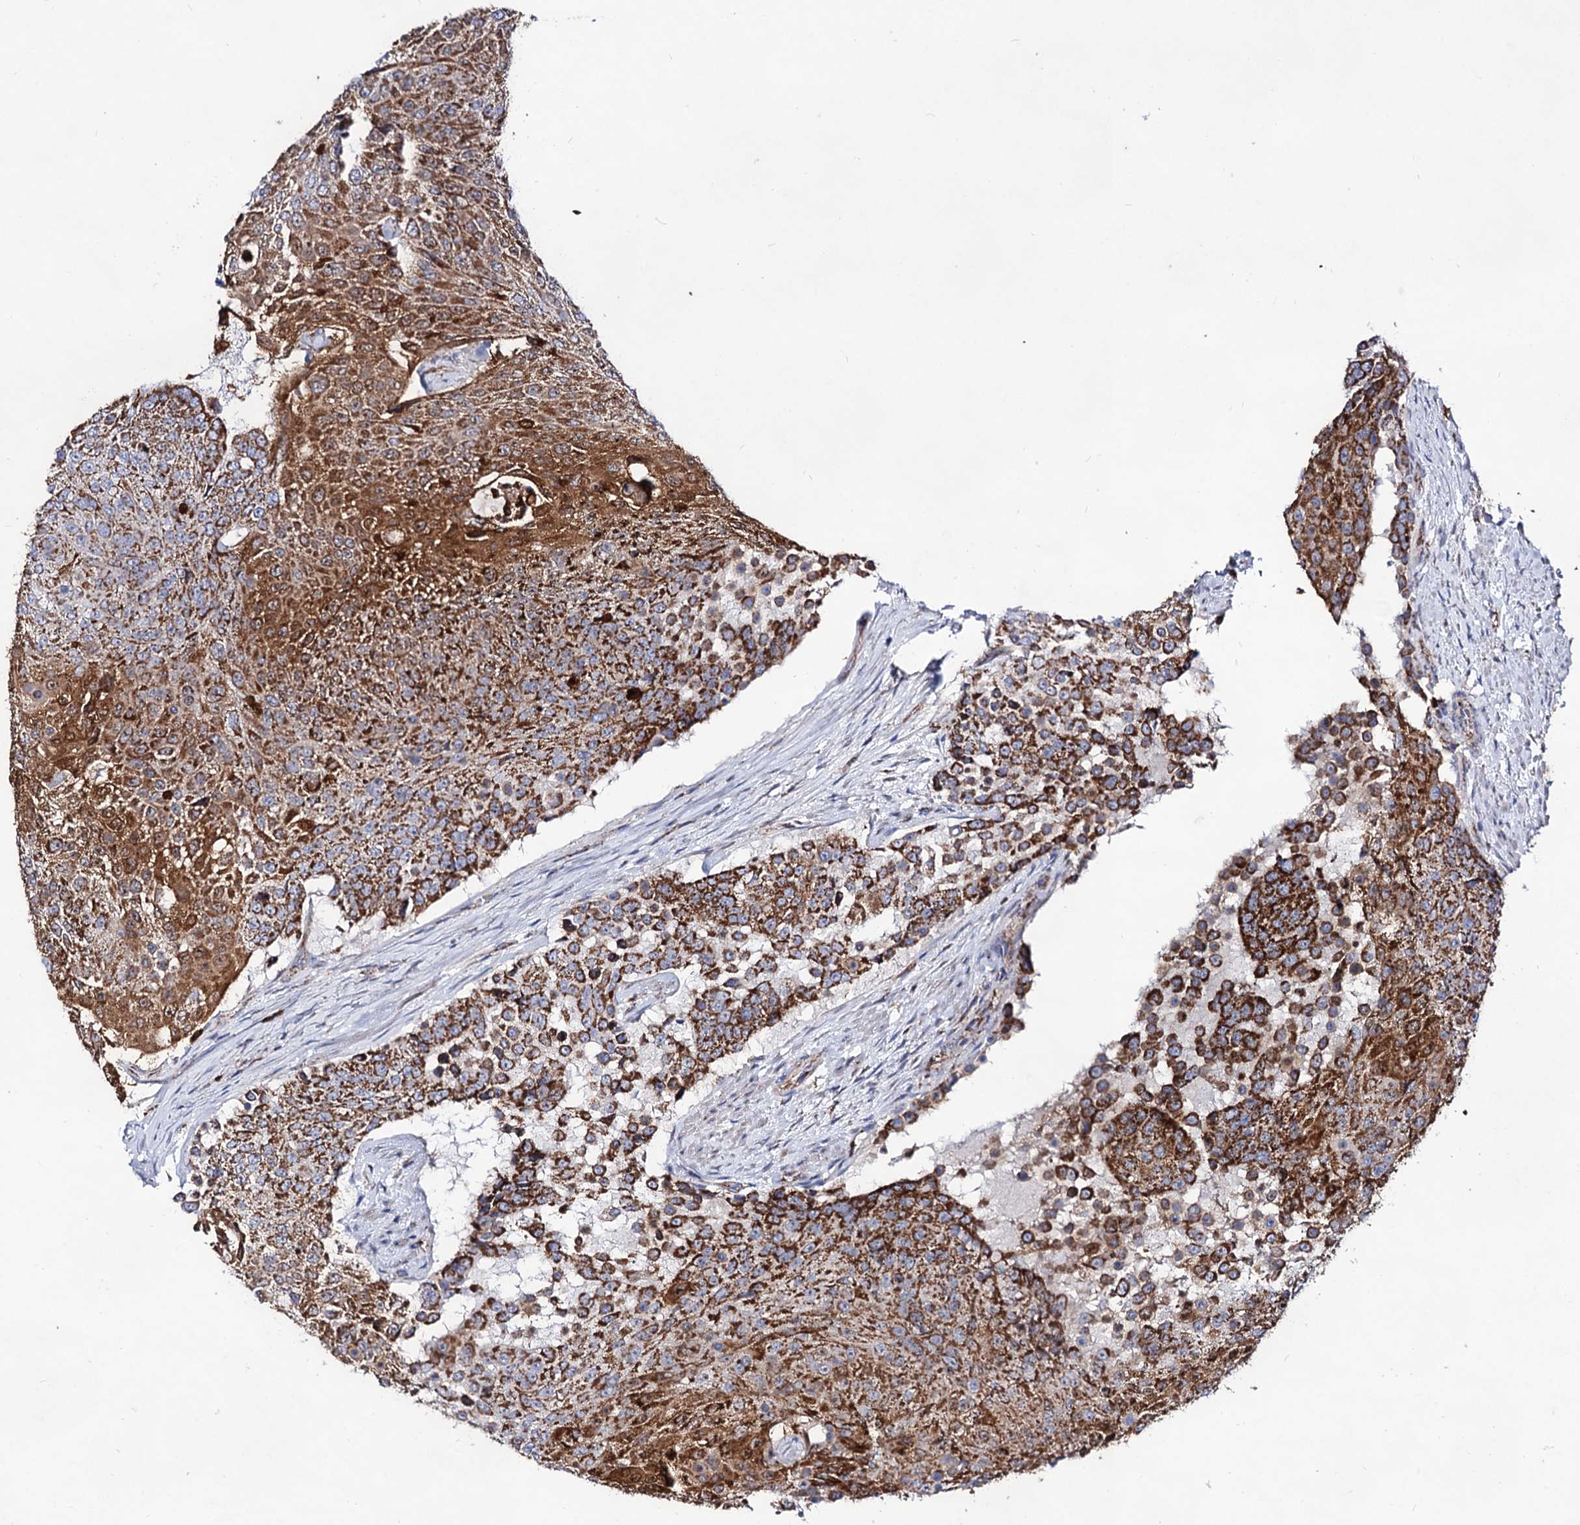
{"staining": {"intensity": "moderate", "quantity": ">75%", "location": "cytoplasmic/membranous"}, "tissue": "urothelial cancer", "cell_type": "Tumor cells", "image_type": "cancer", "snomed": [{"axis": "morphology", "description": "Urothelial carcinoma, High grade"}, {"axis": "topography", "description": "Urinary bladder"}], "caption": "DAB immunohistochemical staining of human urothelial cancer exhibits moderate cytoplasmic/membranous protein expression in about >75% of tumor cells. The staining was performed using DAB (3,3'-diaminobenzidine) to visualize the protein expression in brown, while the nuclei were stained in blue with hematoxylin (Magnification: 20x).", "gene": "ACAD9", "patient": {"sex": "female", "age": 63}}